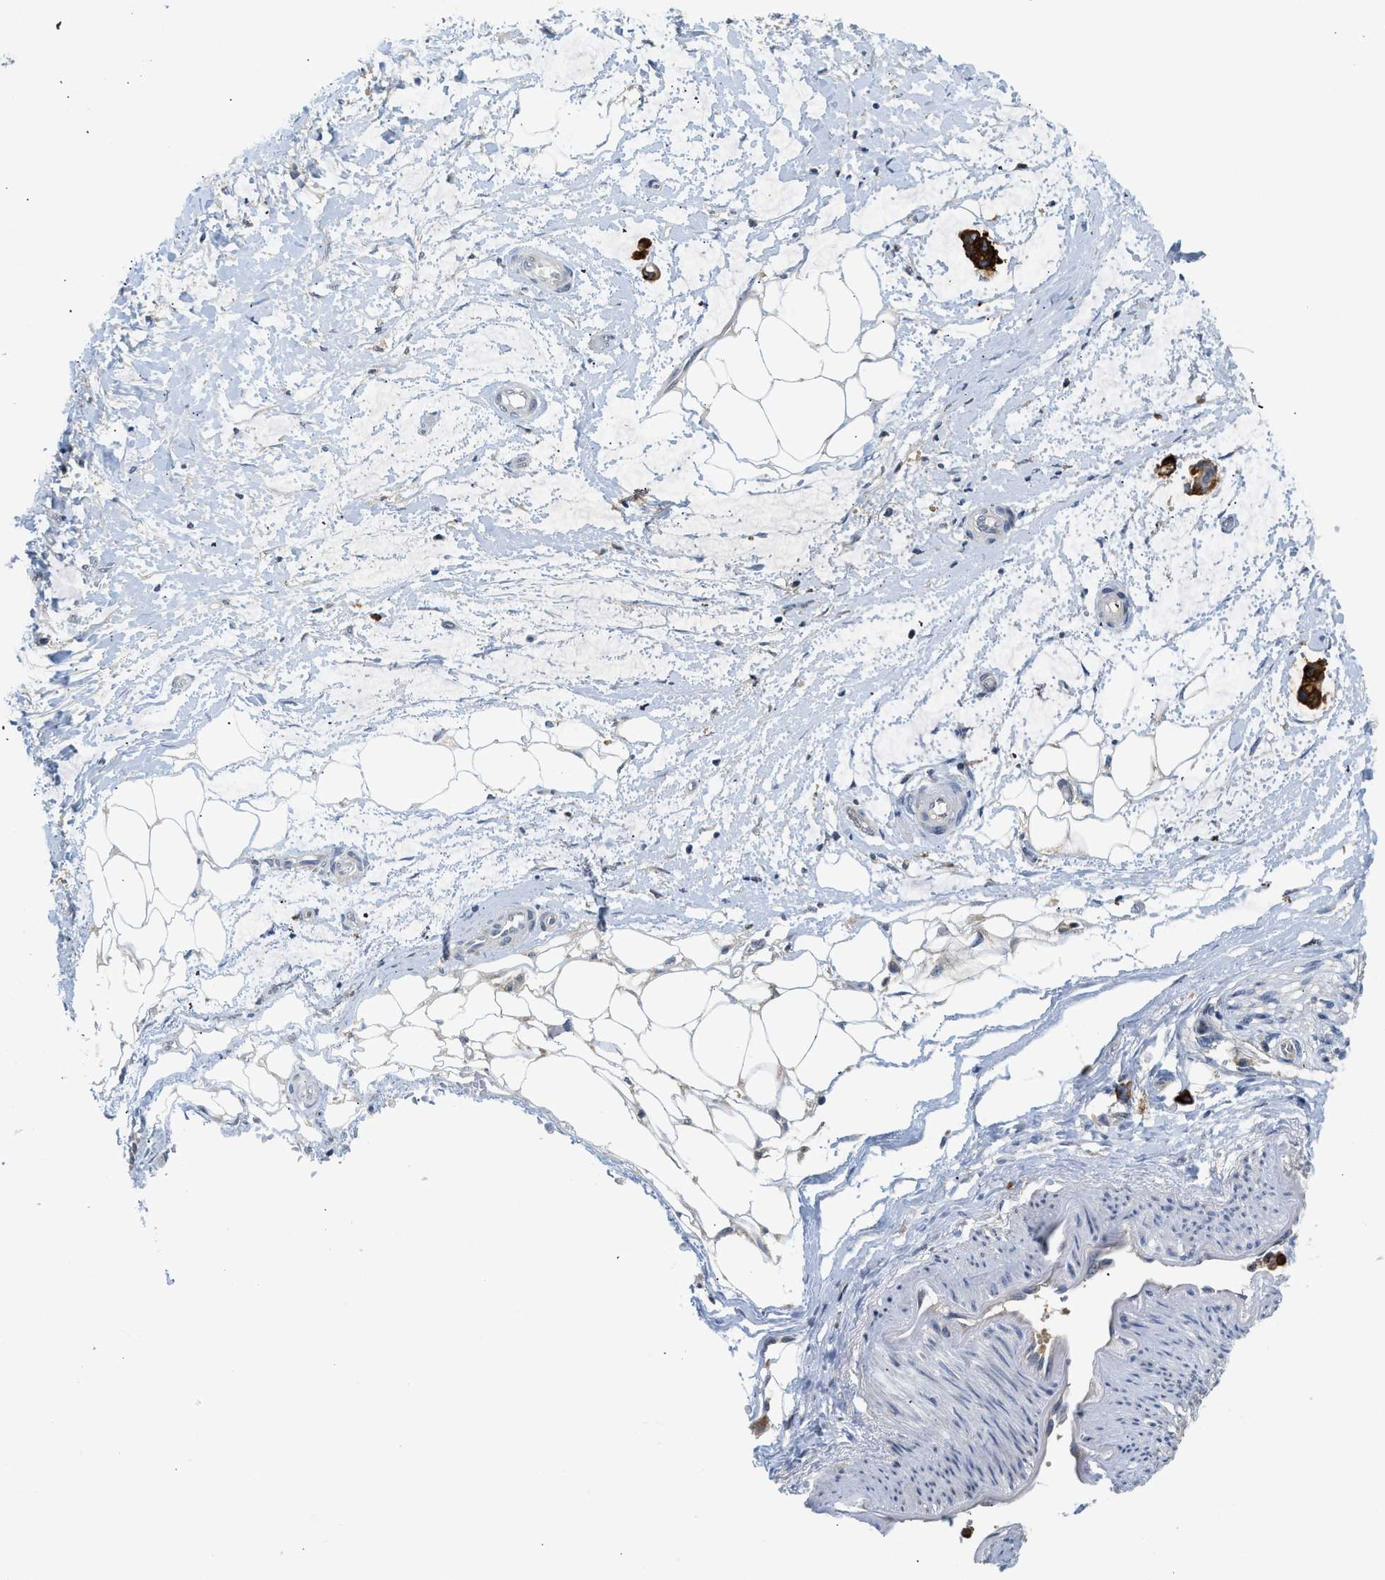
{"staining": {"intensity": "strong", "quantity": "<25%", "location": "cytoplasmic/membranous"}, "tissue": "adipose tissue", "cell_type": "Adipocytes", "image_type": "normal", "snomed": [{"axis": "morphology", "description": "Normal tissue, NOS"}, {"axis": "morphology", "description": "Adenocarcinoma, NOS"}, {"axis": "topography", "description": "Colon"}, {"axis": "topography", "description": "Peripheral nerve tissue"}], "caption": "This histopathology image shows immunohistochemistry staining of unremarkable human adipose tissue, with medium strong cytoplasmic/membranous staining in about <25% of adipocytes.", "gene": "RHBDF2", "patient": {"sex": "male", "age": 14}}